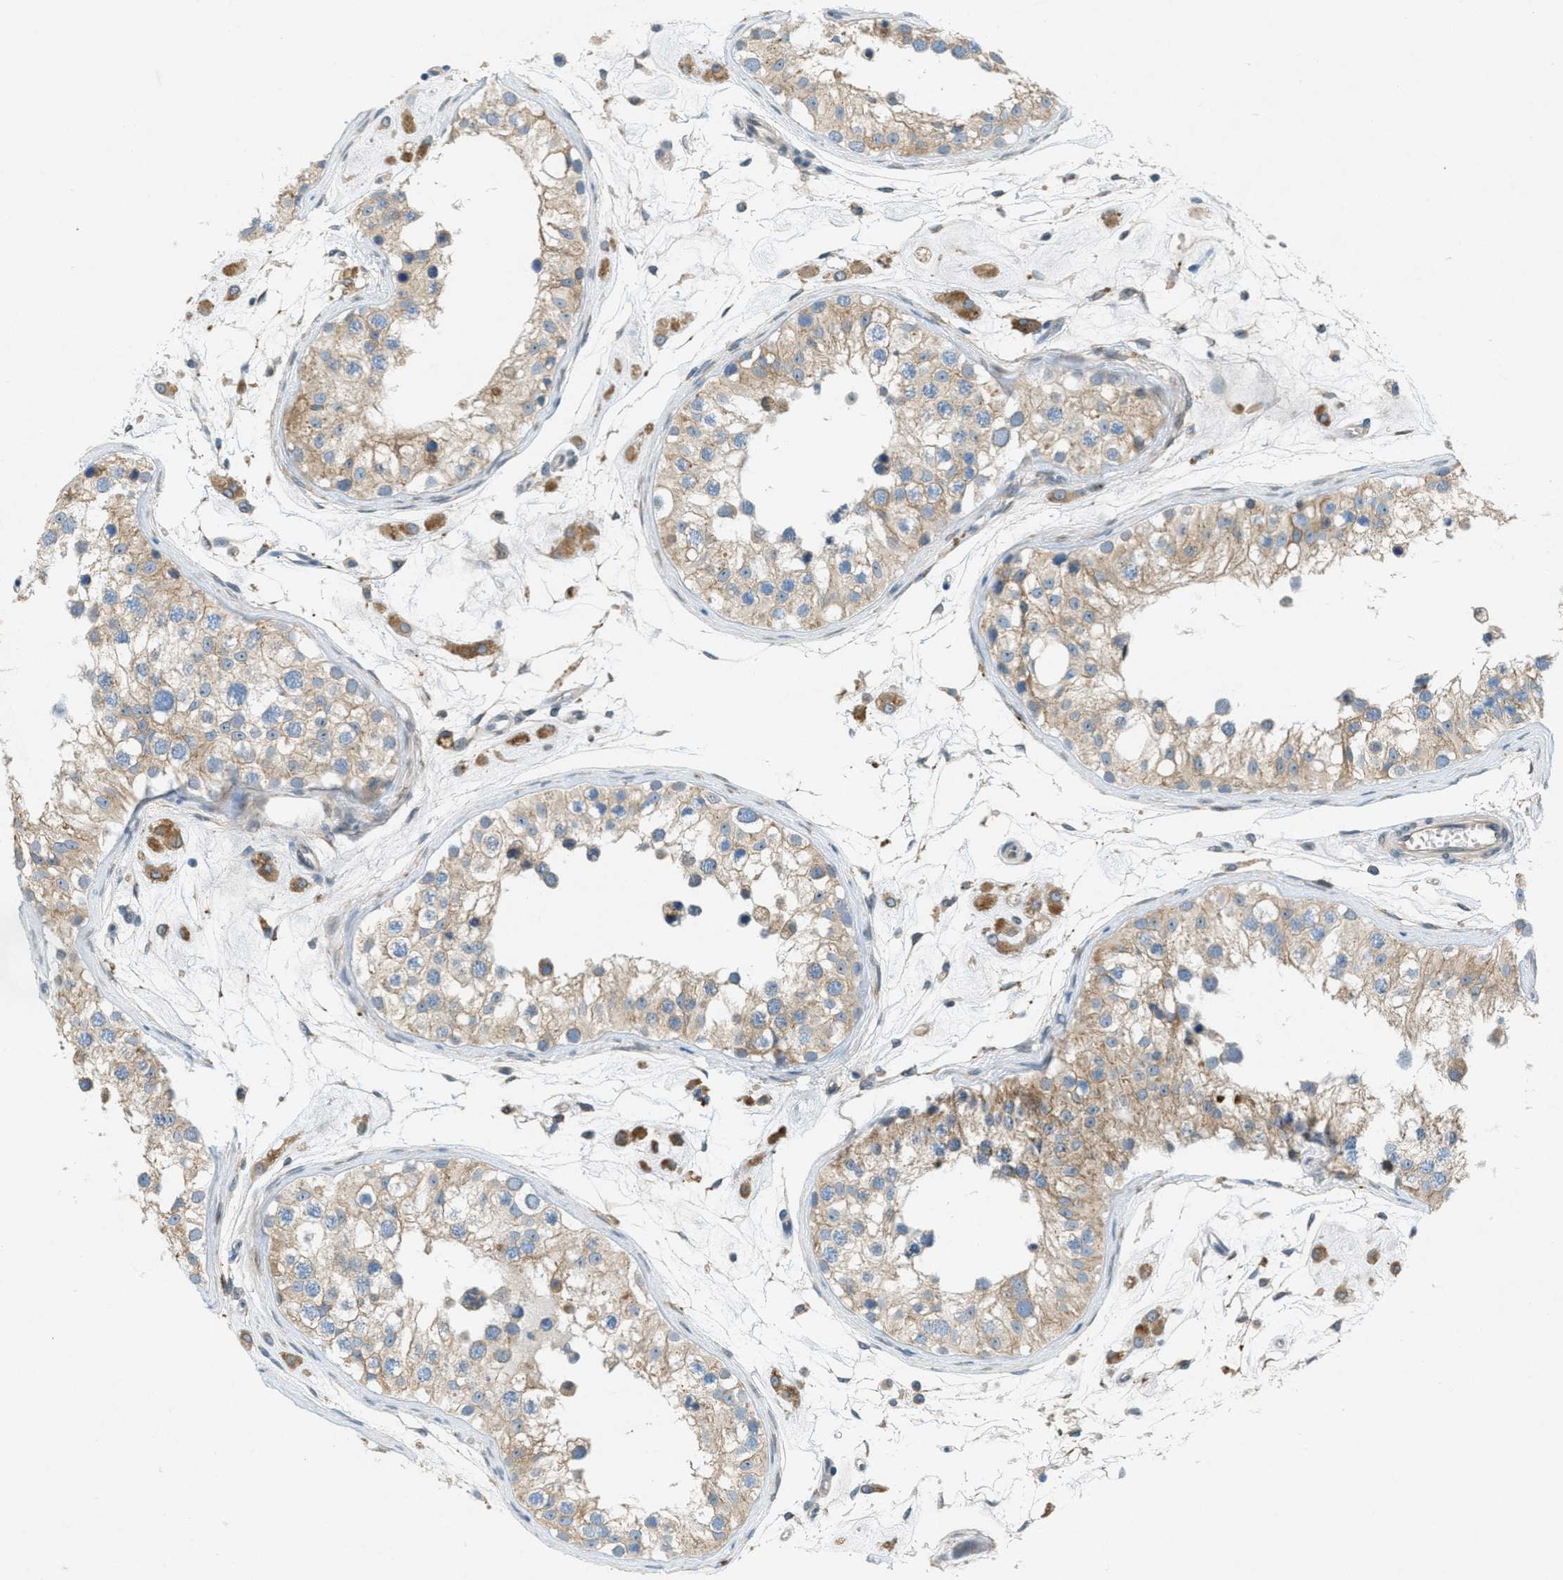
{"staining": {"intensity": "weak", "quantity": "25%-75%", "location": "cytoplasmic/membranous"}, "tissue": "testis", "cell_type": "Cells in seminiferous ducts", "image_type": "normal", "snomed": [{"axis": "morphology", "description": "Normal tissue, NOS"}, {"axis": "morphology", "description": "Adenocarcinoma, metastatic, NOS"}, {"axis": "topography", "description": "Testis"}], "caption": "Immunohistochemical staining of normal human testis displays 25%-75% levels of weak cytoplasmic/membranous protein staining in about 25%-75% of cells in seminiferous ducts. Using DAB (3,3'-diaminobenzidine) (brown) and hematoxylin (blue) stains, captured at high magnification using brightfield microscopy.", "gene": "SIGMAR1", "patient": {"sex": "male", "age": 26}}